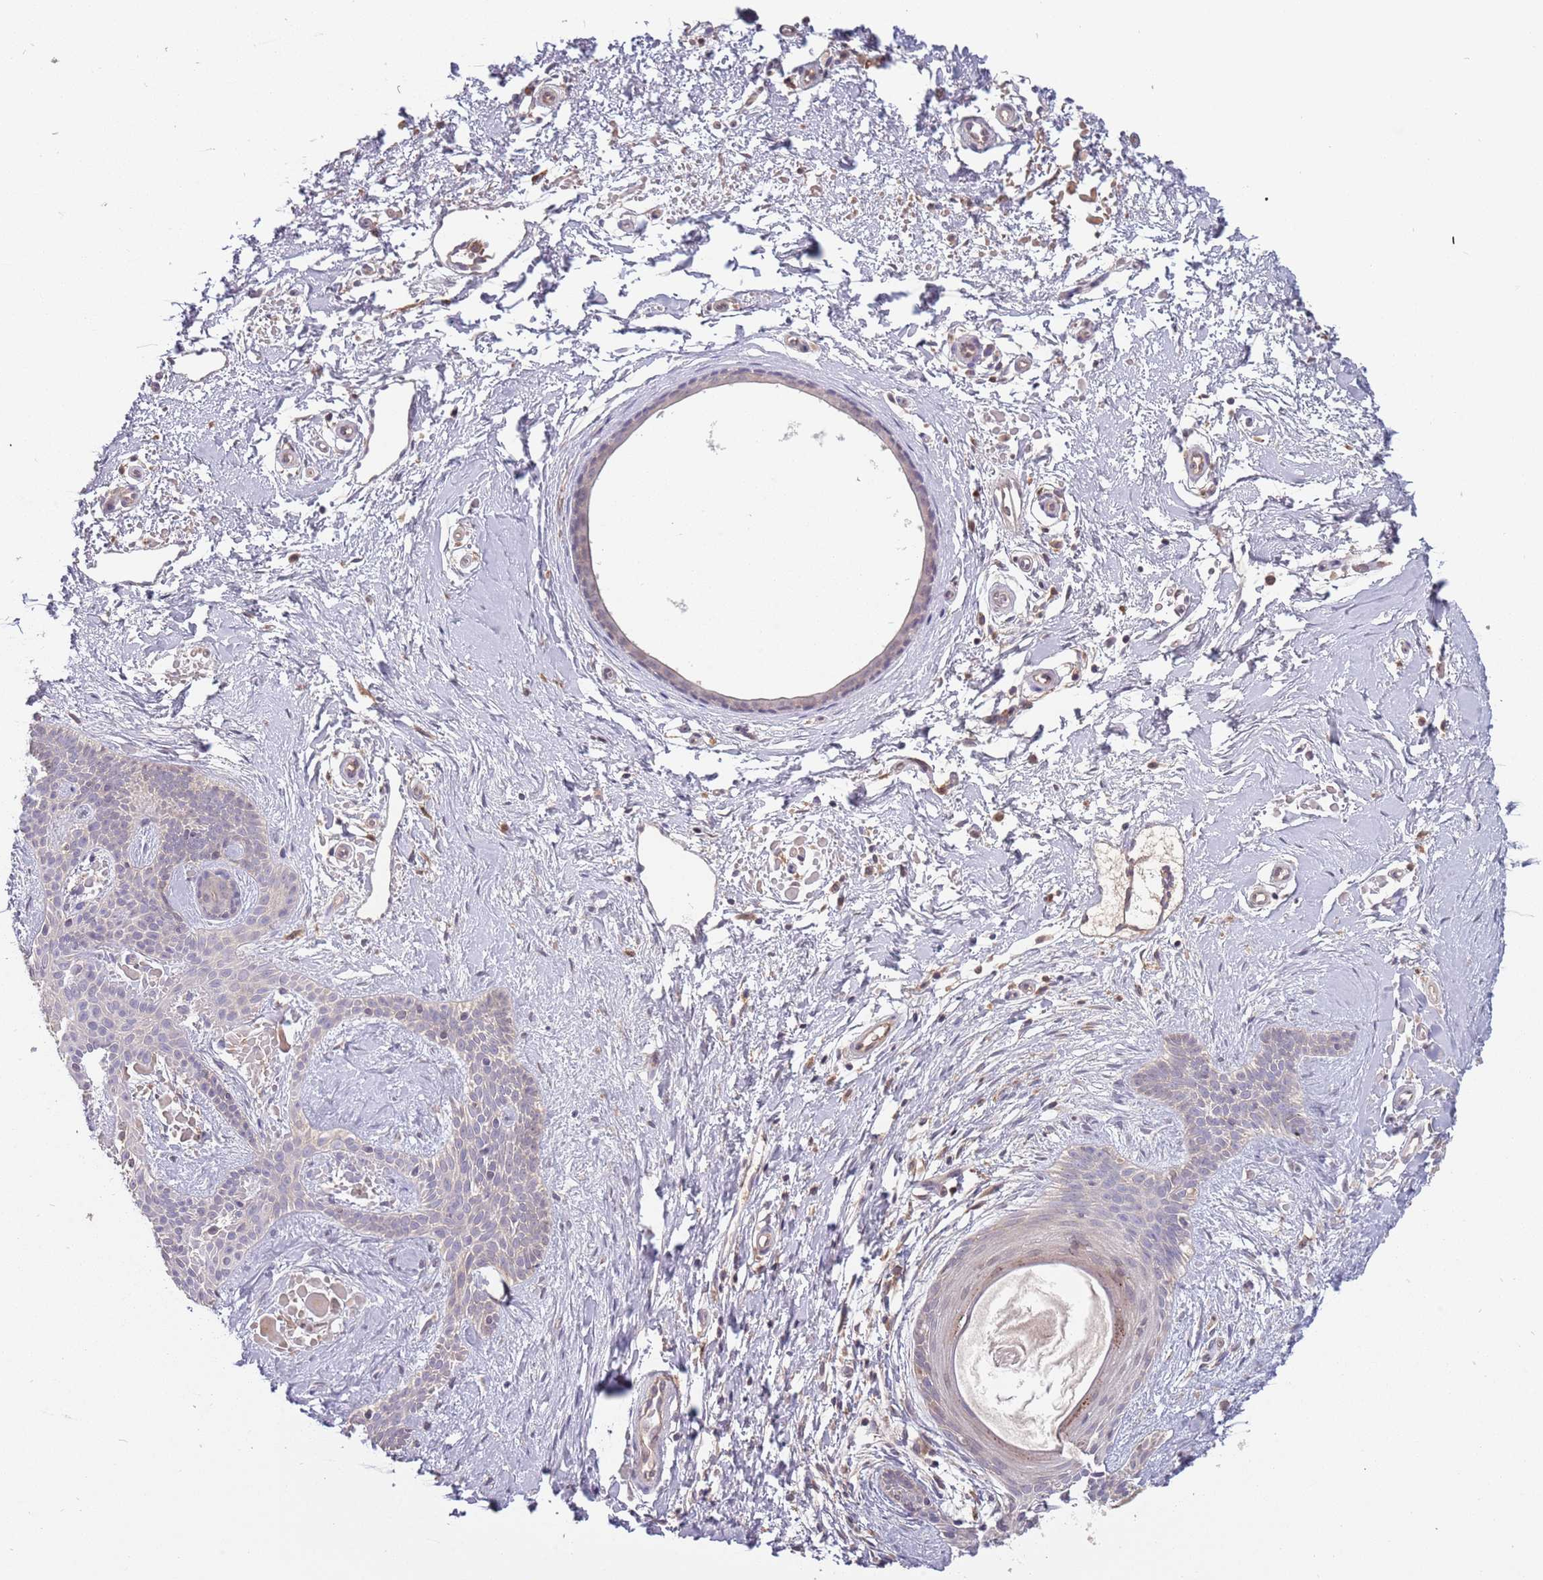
{"staining": {"intensity": "negative", "quantity": "none", "location": "none"}, "tissue": "skin cancer", "cell_type": "Tumor cells", "image_type": "cancer", "snomed": [{"axis": "morphology", "description": "Basal cell carcinoma"}, {"axis": "topography", "description": "Skin"}], "caption": "Skin cancer was stained to show a protein in brown. There is no significant staining in tumor cells.", "gene": "USP32", "patient": {"sex": "male", "age": 78}}